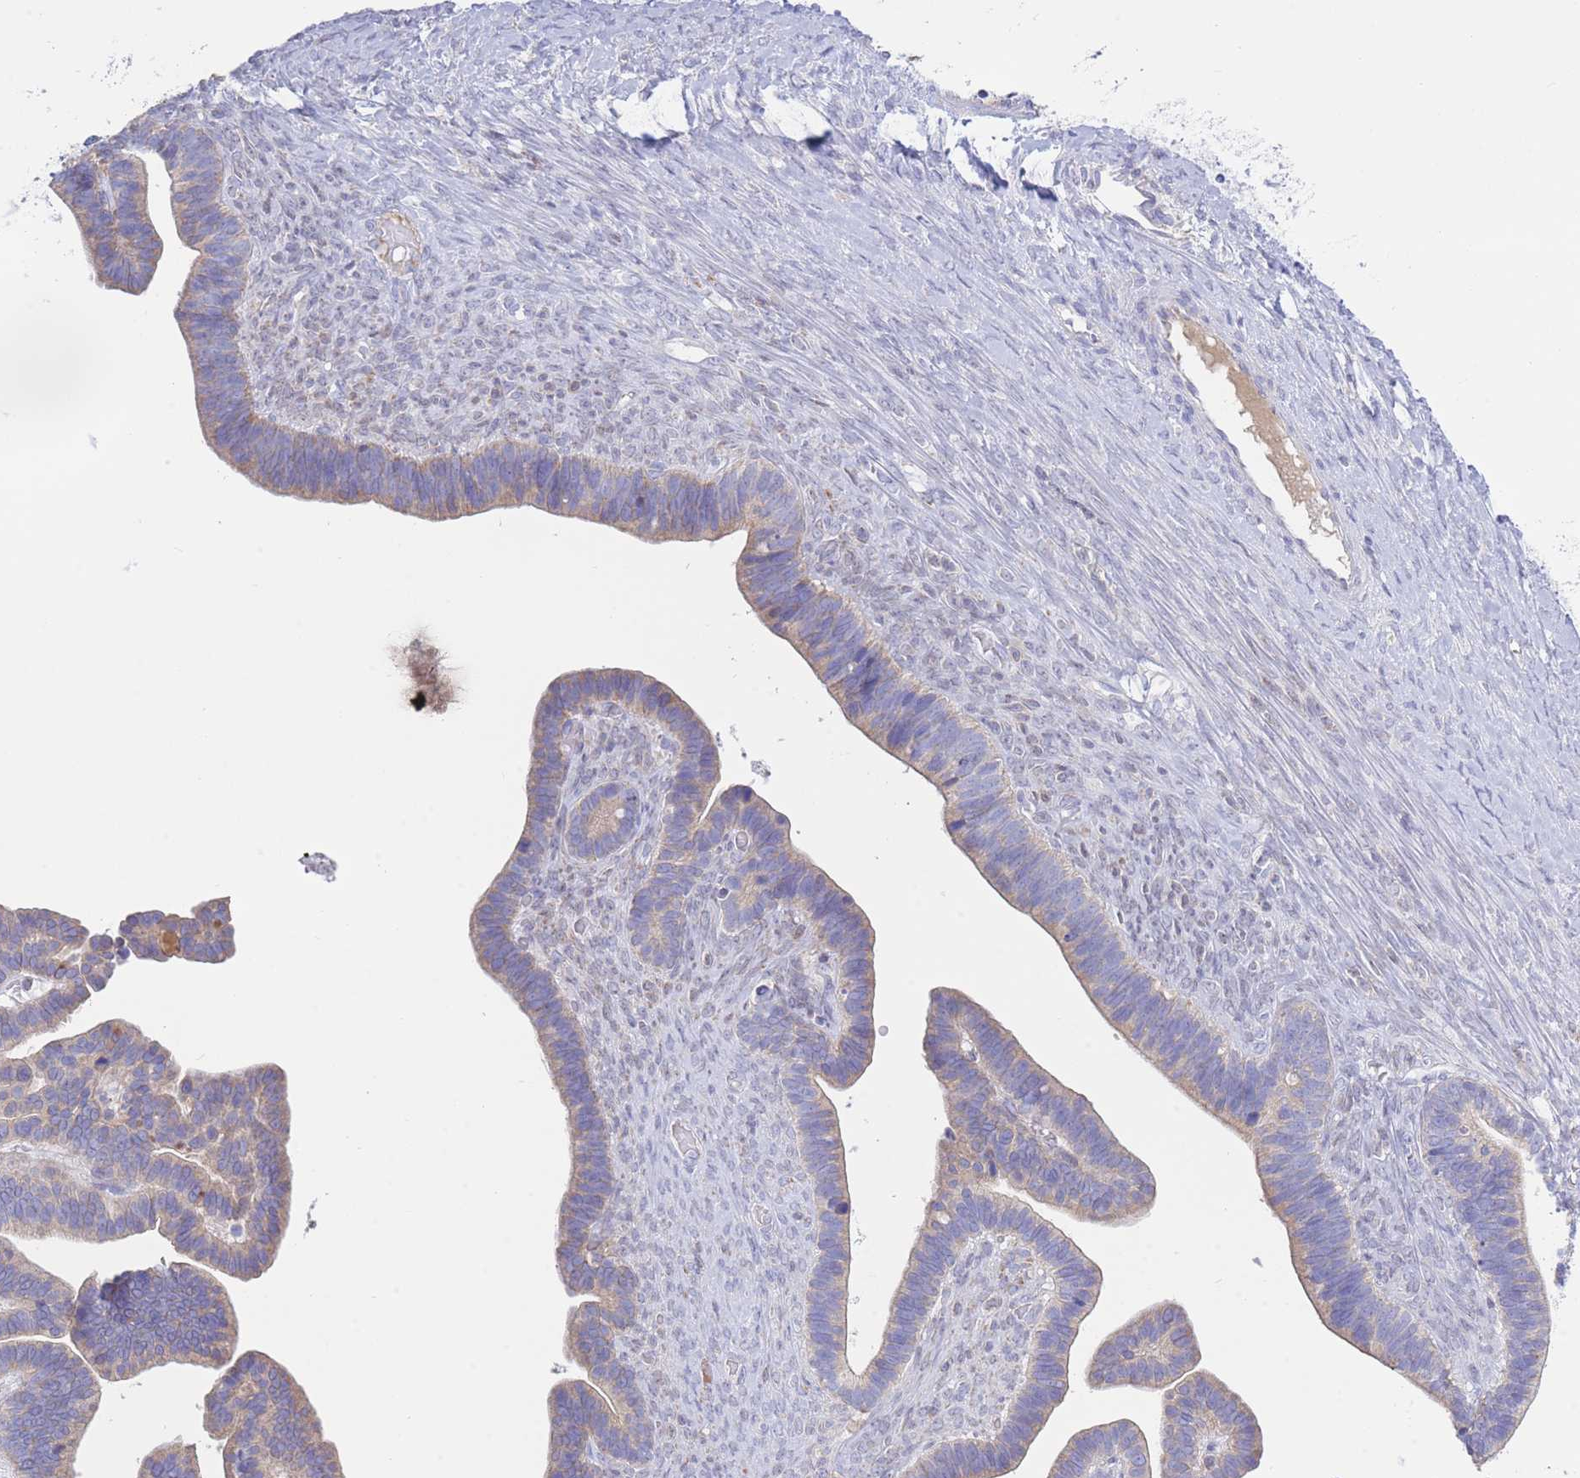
{"staining": {"intensity": "weak", "quantity": ">75%", "location": "cytoplasmic/membranous"}, "tissue": "ovarian cancer", "cell_type": "Tumor cells", "image_type": "cancer", "snomed": [{"axis": "morphology", "description": "Cystadenocarcinoma, serous, NOS"}, {"axis": "topography", "description": "Ovary"}], "caption": "Weak cytoplasmic/membranous expression for a protein is appreciated in about >75% of tumor cells of ovarian serous cystadenocarcinoma using immunohistochemistry (IHC).", "gene": "NANP", "patient": {"sex": "female", "age": 56}}